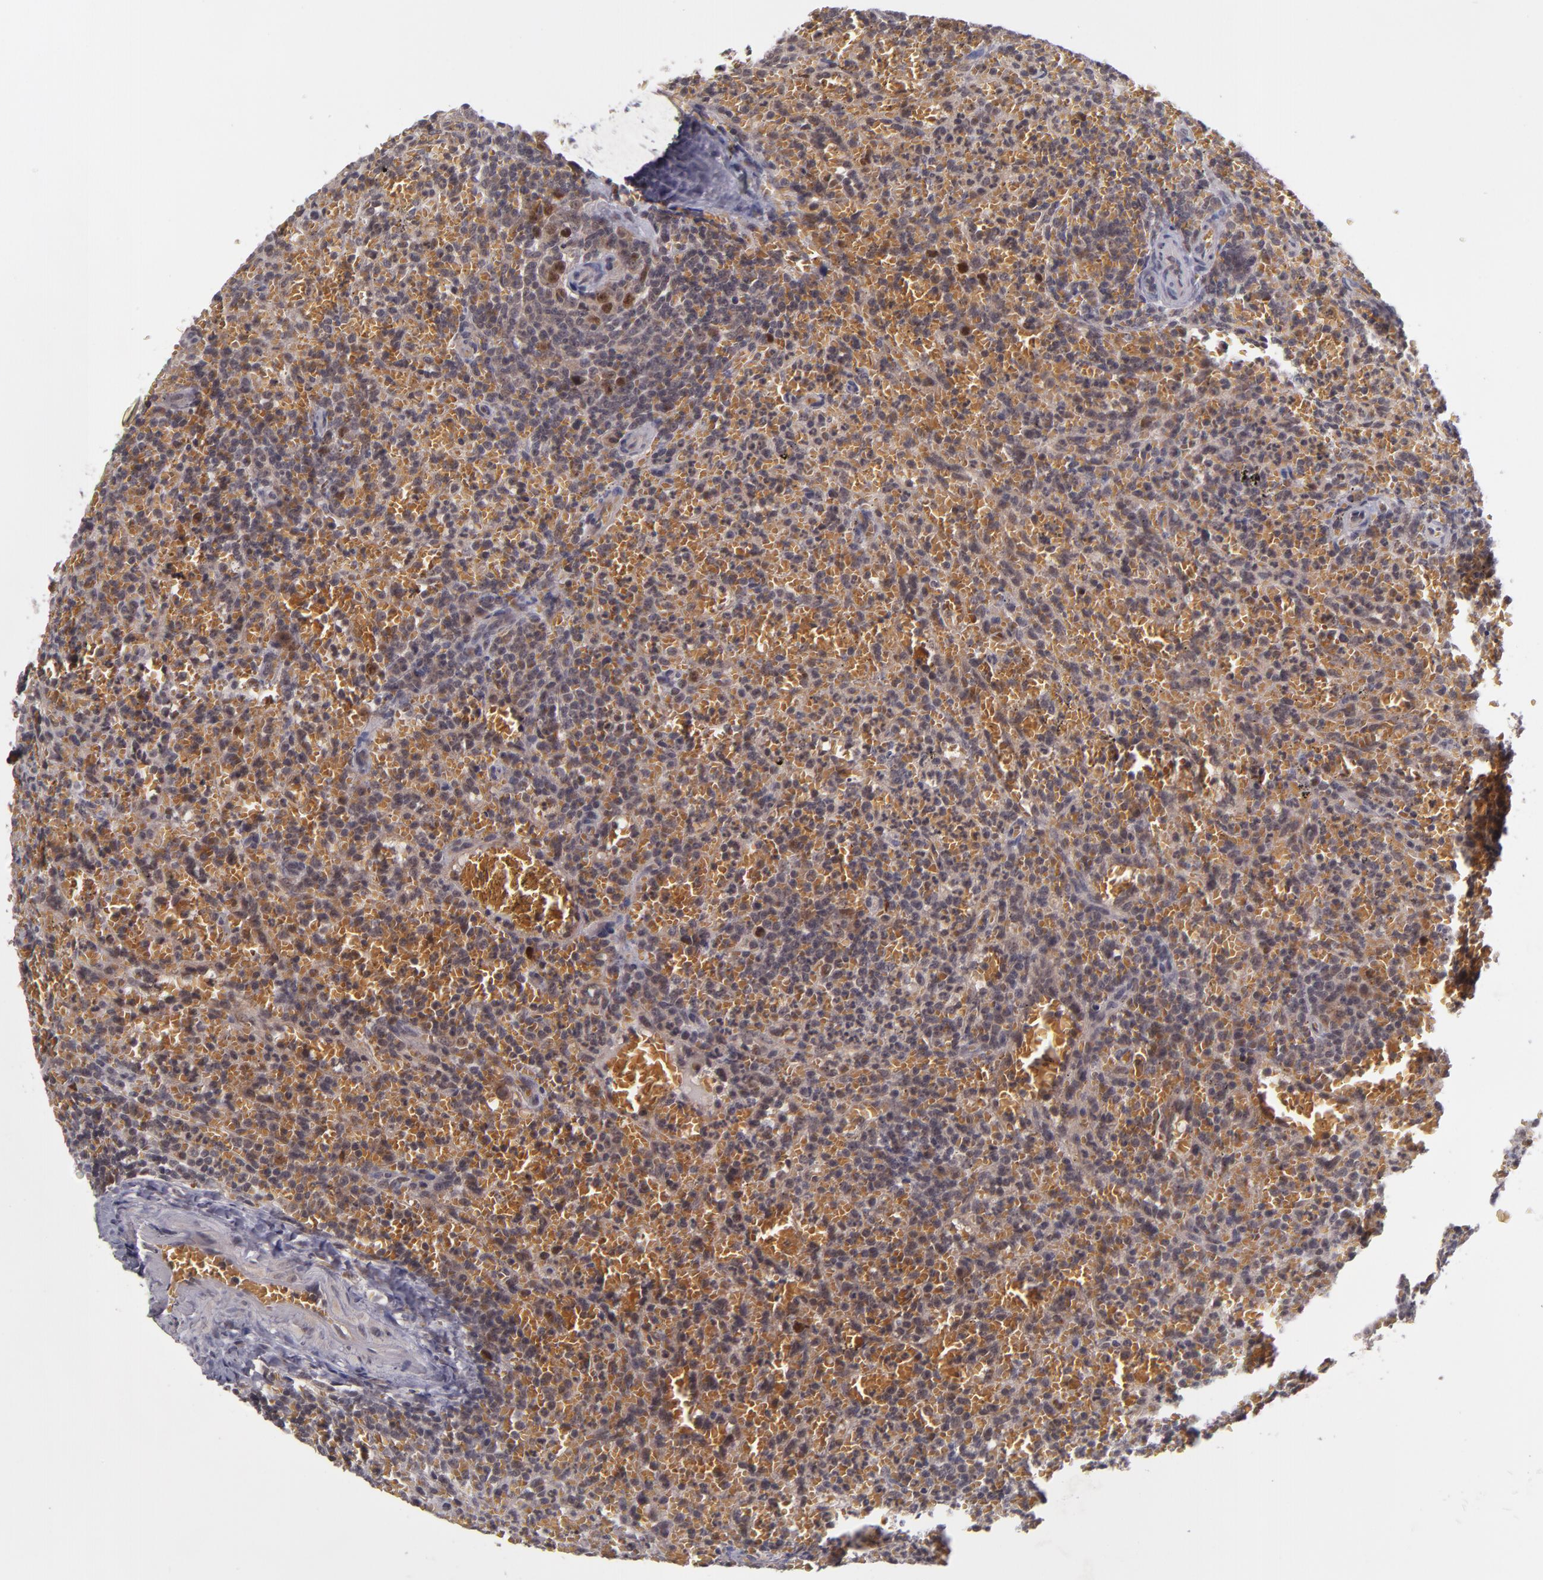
{"staining": {"intensity": "strong", "quantity": "<25%", "location": "nuclear"}, "tissue": "lymphoma", "cell_type": "Tumor cells", "image_type": "cancer", "snomed": [{"axis": "morphology", "description": "Malignant lymphoma, non-Hodgkin's type, Low grade"}, {"axis": "topography", "description": "Spleen"}], "caption": "Protein expression analysis of human low-grade malignant lymphoma, non-Hodgkin's type reveals strong nuclear staining in approximately <25% of tumor cells. (DAB (3,3'-diaminobenzidine) IHC, brown staining for protein, blue staining for nuclei).", "gene": "CDC7", "patient": {"sex": "female", "age": 64}}